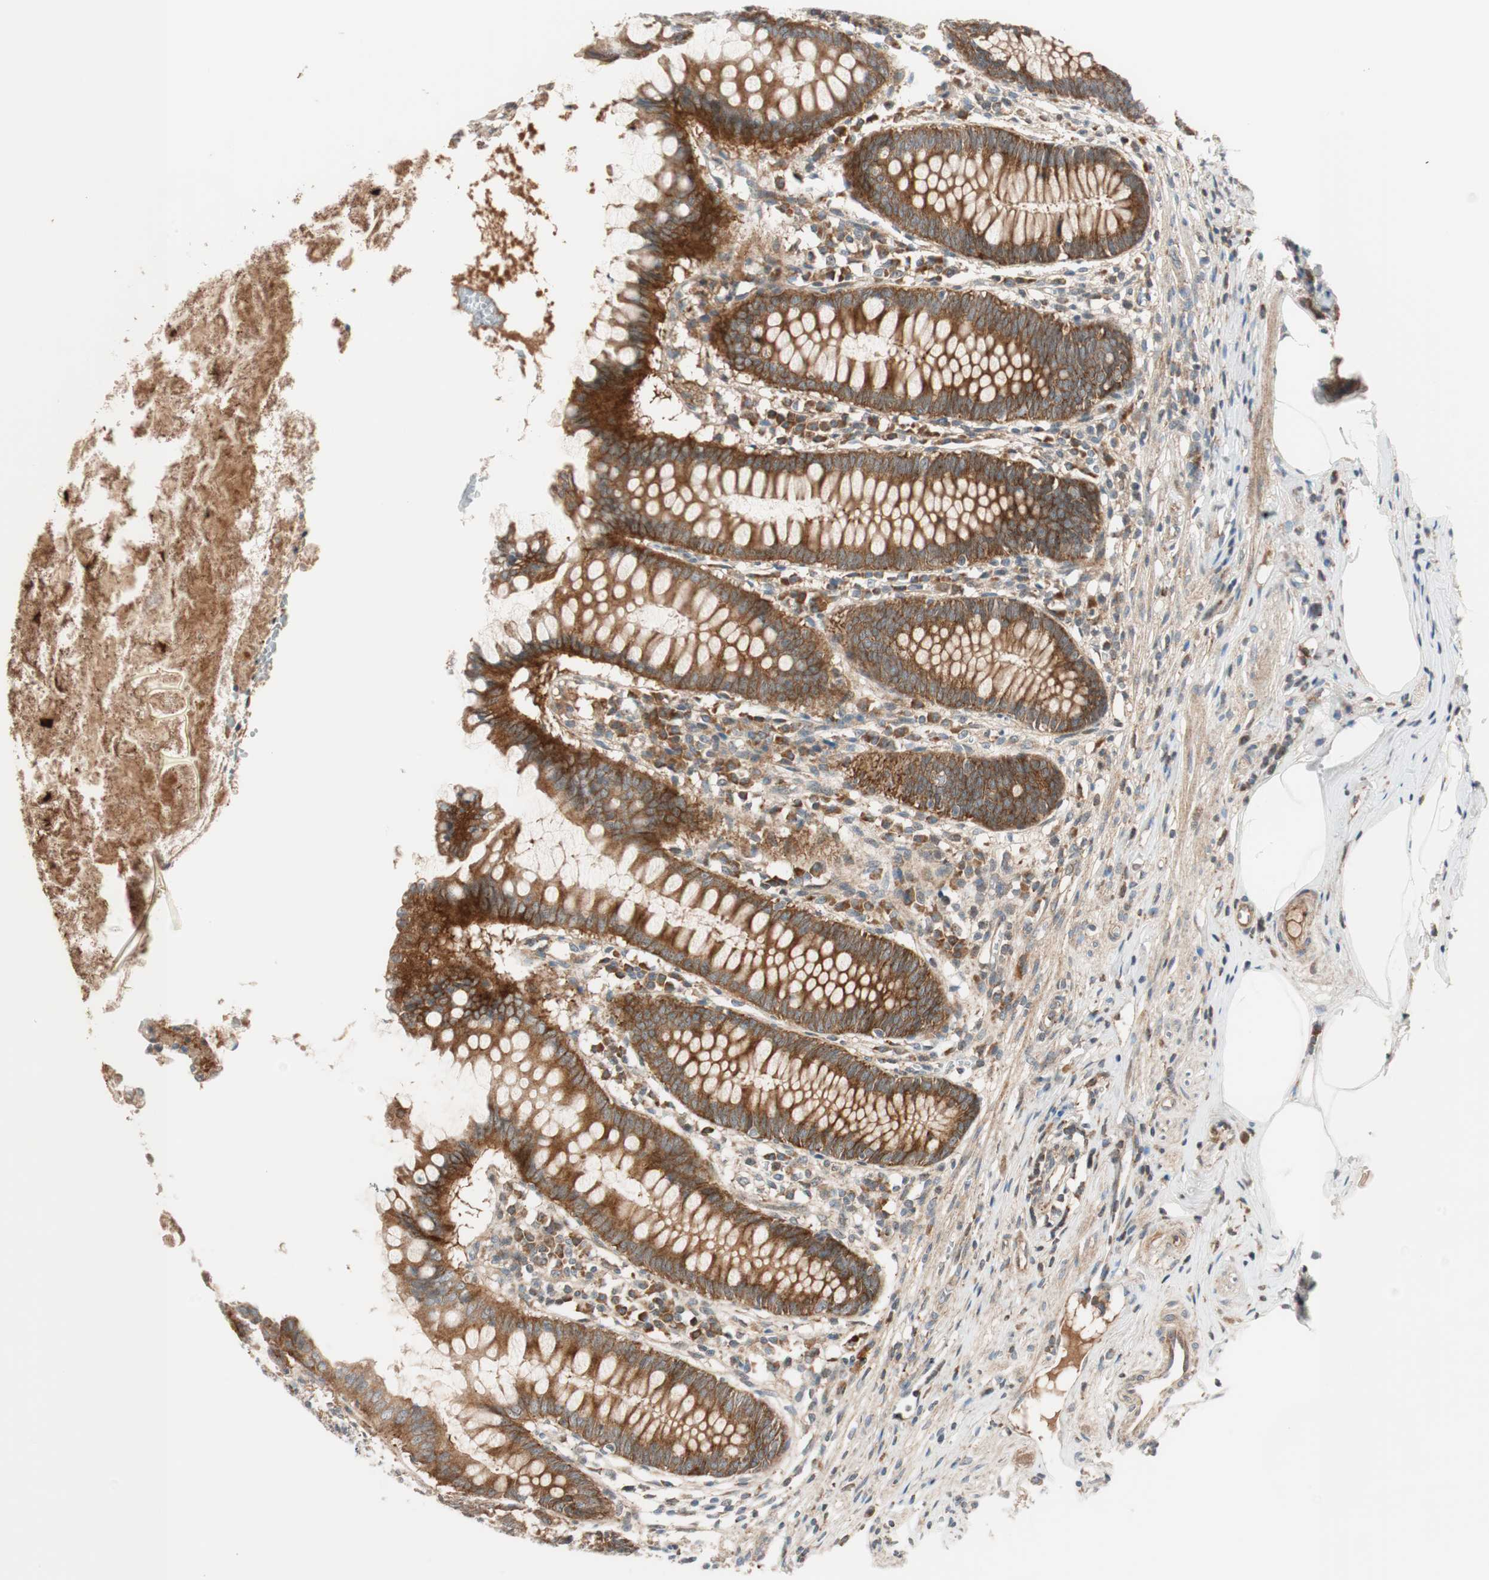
{"staining": {"intensity": "strong", "quantity": ">75%", "location": "cytoplasmic/membranous"}, "tissue": "appendix", "cell_type": "Glandular cells", "image_type": "normal", "snomed": [{"axis": "morphology", "description": "Normal tissue, NOS"}, {"axis": "topography", "description": "Appendix"}], "caption": "Immunohistochemistry (IHC) (DAB (3,3'-diaminobenzidine)) staining of normal human appendix shows strong cytoplasmic/membranous protein expression in approximately >75% of glandular cells. (DAB (3,3'-diaminobenzidine) = brown stain, brightfield microscopy at high magnification).", "gene": "ABI1", "patient": {"sex": "female", "age": 50}}